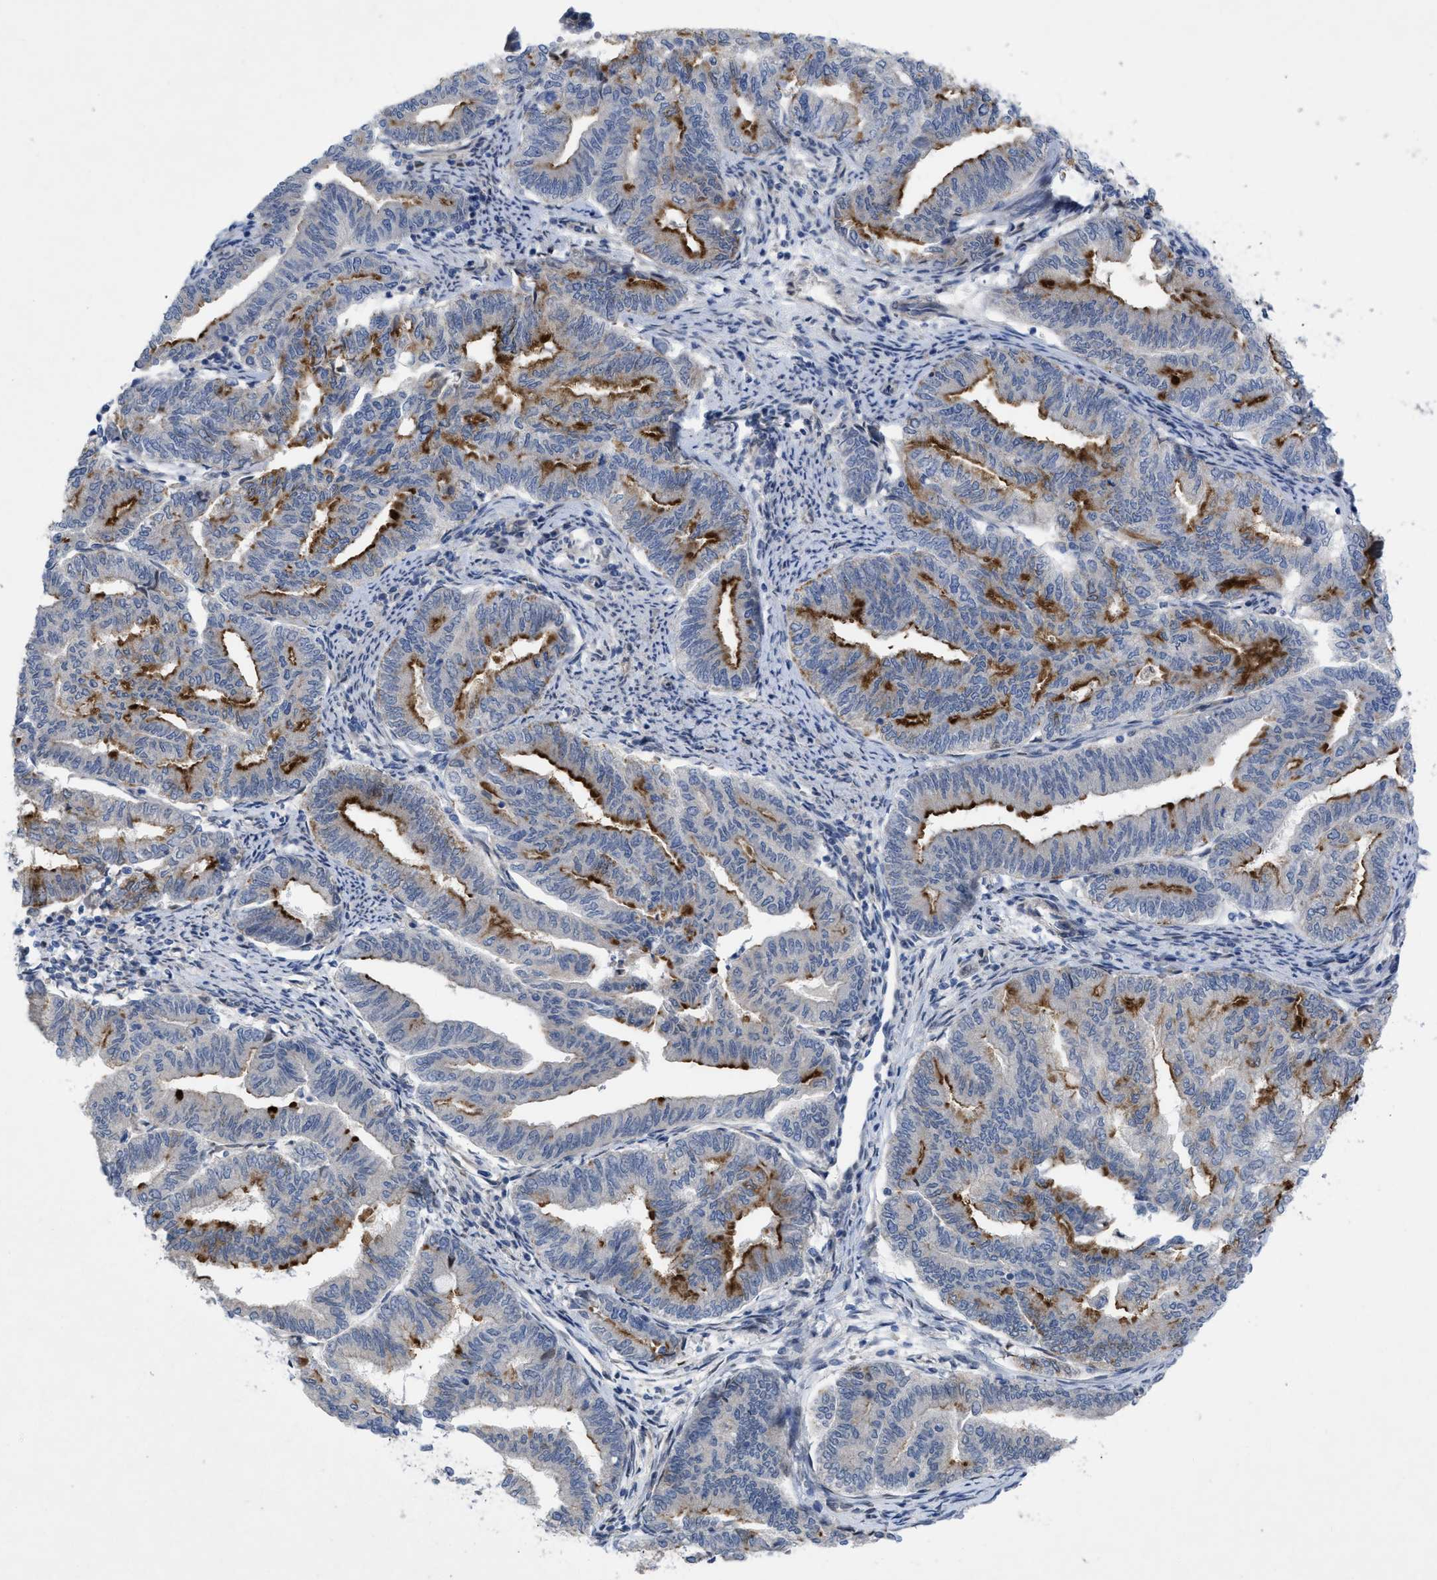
{"staining": {"intensity": "moderate", "quantity": "25%-75%", "location": "cytoplasmic/membranous"}, "tissue": "endometrial cancer", "cell_type": "Tumor cells", "image_type": "cancer", "snomed": [{"axis": "morphology", "description": "Adenocarcinoma, NOS"}, {"axis": "topography", "description": "Endometrium"}], "caption": "Human adenocarcinoma (endometrial) stained with a brown dye shows moderate cytoplasmic/membranous positive positivity in about 25%-75% of tumor cells.", "gene": "NDEL1", "patient": {"sex": "female", "age": 79}}